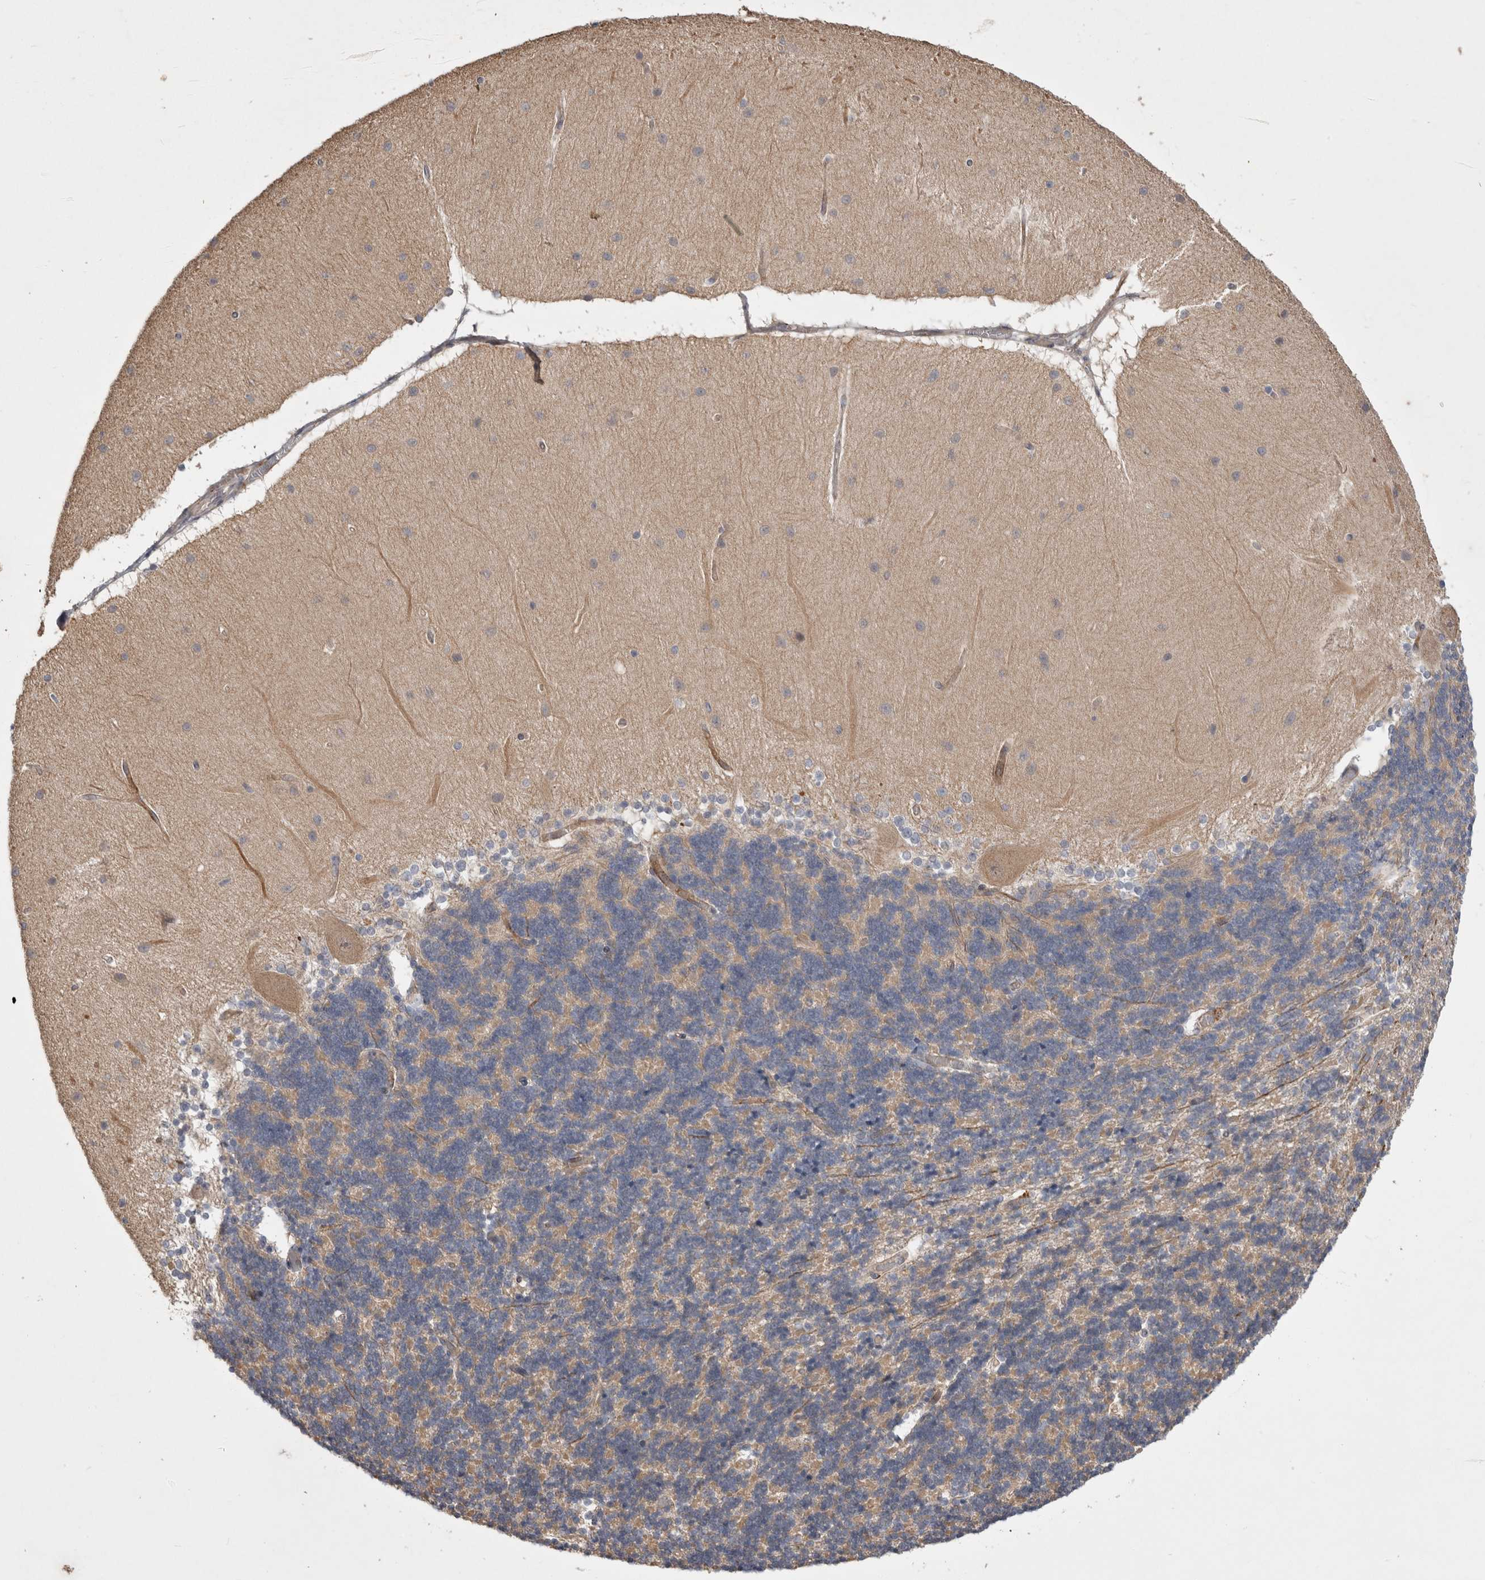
{"staining": {"intensity": "weak", "quantity": "<25%", "location": "cytoplasmic/membranous"}, "tissue": "cerebellum", "cell_type": "Cells in granular layer", "image_type": "normal", "snomed": [{"axis": "morphology", "description": "Normal tissue, NOS"}, {"axis": "topography", "description": "Cerebellum"}], "caption": "This is an immunohistochemistry (IHC) image of normal human cerebellum. There is no expression in cells in granular layer.", "gene": "CERS3", "patient": {"sex": "female", "age": 54}}